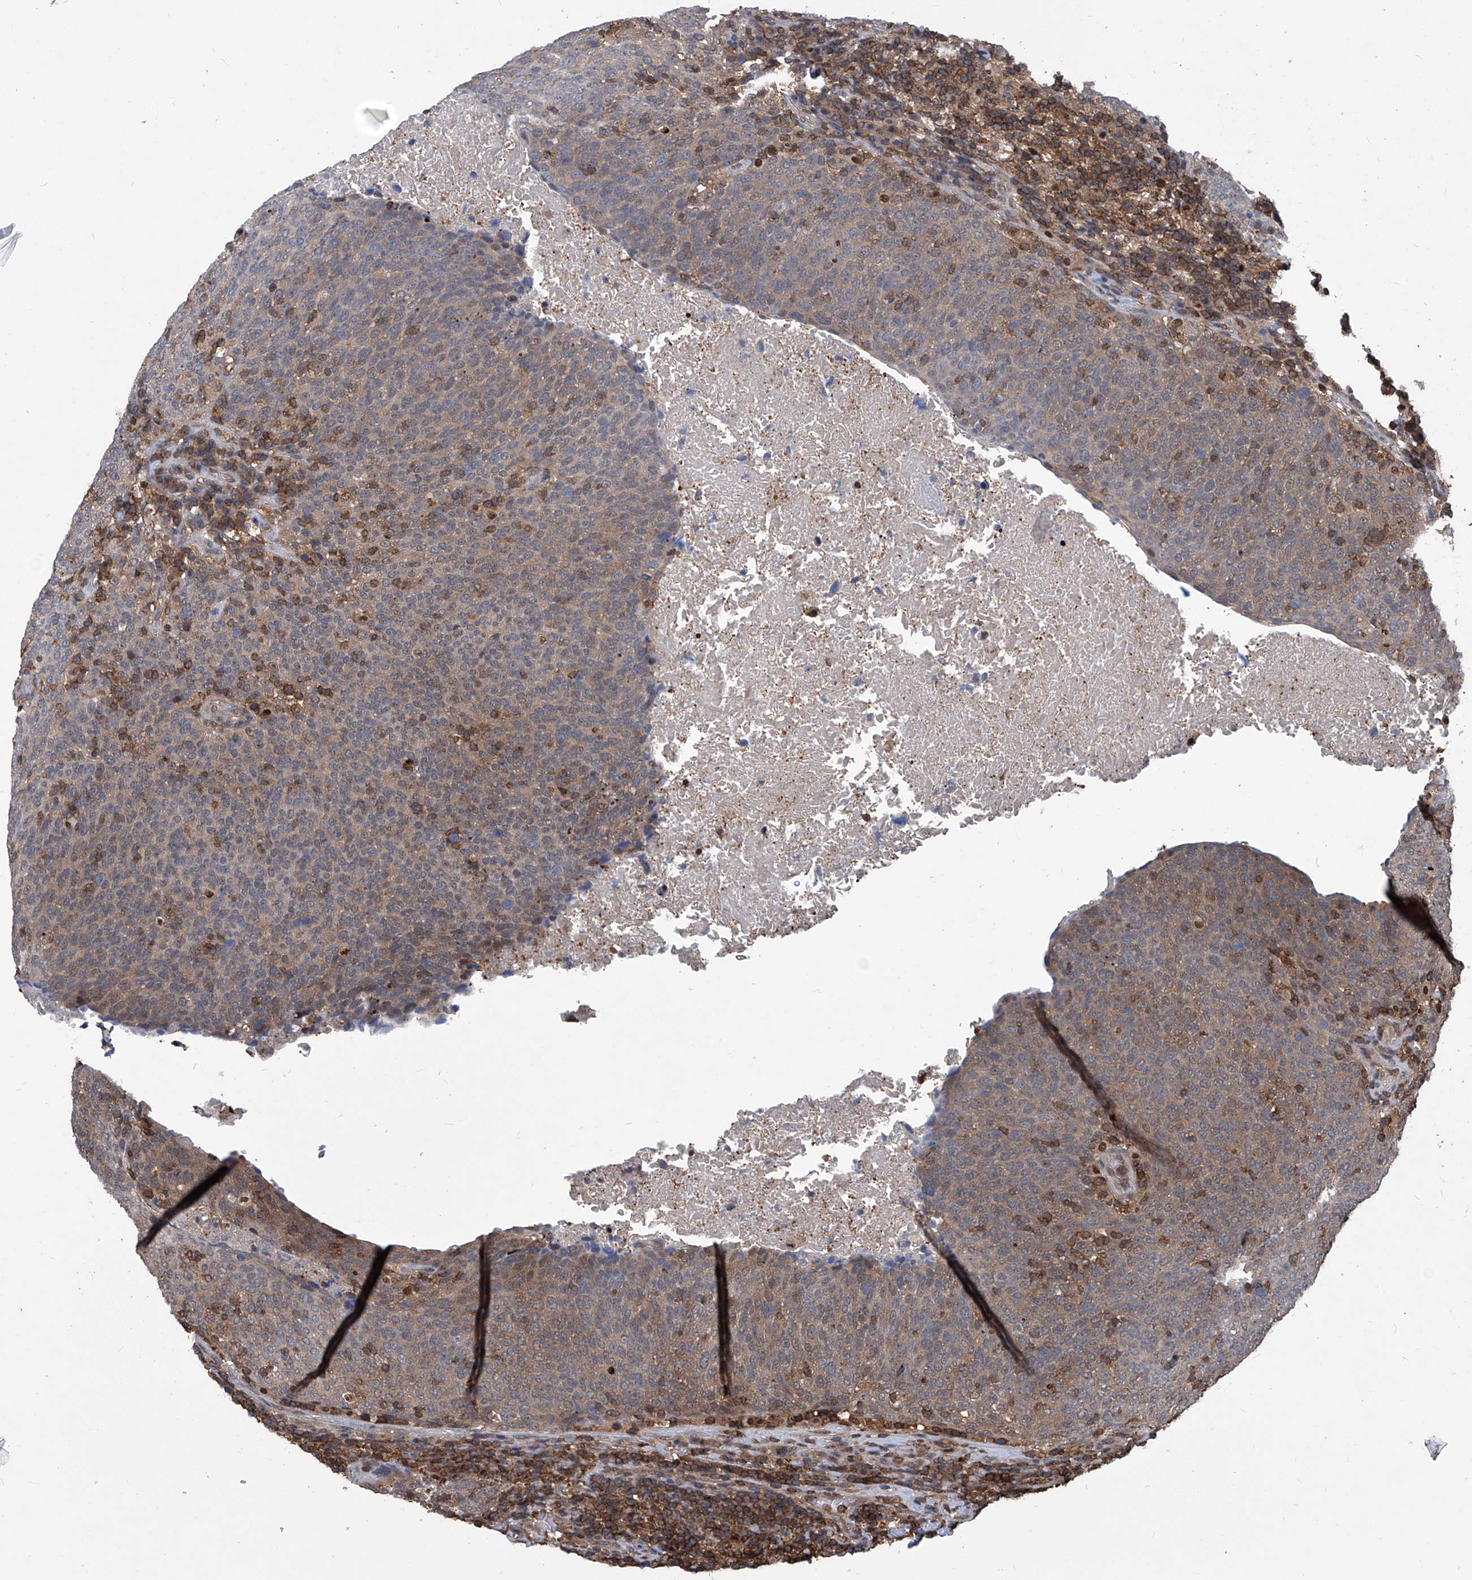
{"staining": {"intensity": "weak", "quantity": "25%-75%", "location": "cytoplasmic/membranous"}, "tissue": "head and neck cancer", "cell_type": "Tumor cells", "image_type": "cancer", "snomed": [{"axis": "morphology", "description": "Squamous cell carcinoma, NOS"}, {"axis": "morphology", "description": "Squamous cell carcinoma, metastatic, NOS"}, {"axis": "topography", "description": "Lymph node"}, {"axis": "topography", "description": "Head-Neck"}], "caption": "A micrograph of metastatic squamous cell carcinoma (head and neck) stained for a protein displays weak cytoplasmic/membranous brown staining in tumor cells.", "gene": "PSMB1", "patient": {"sex": "male", "age": 62}}